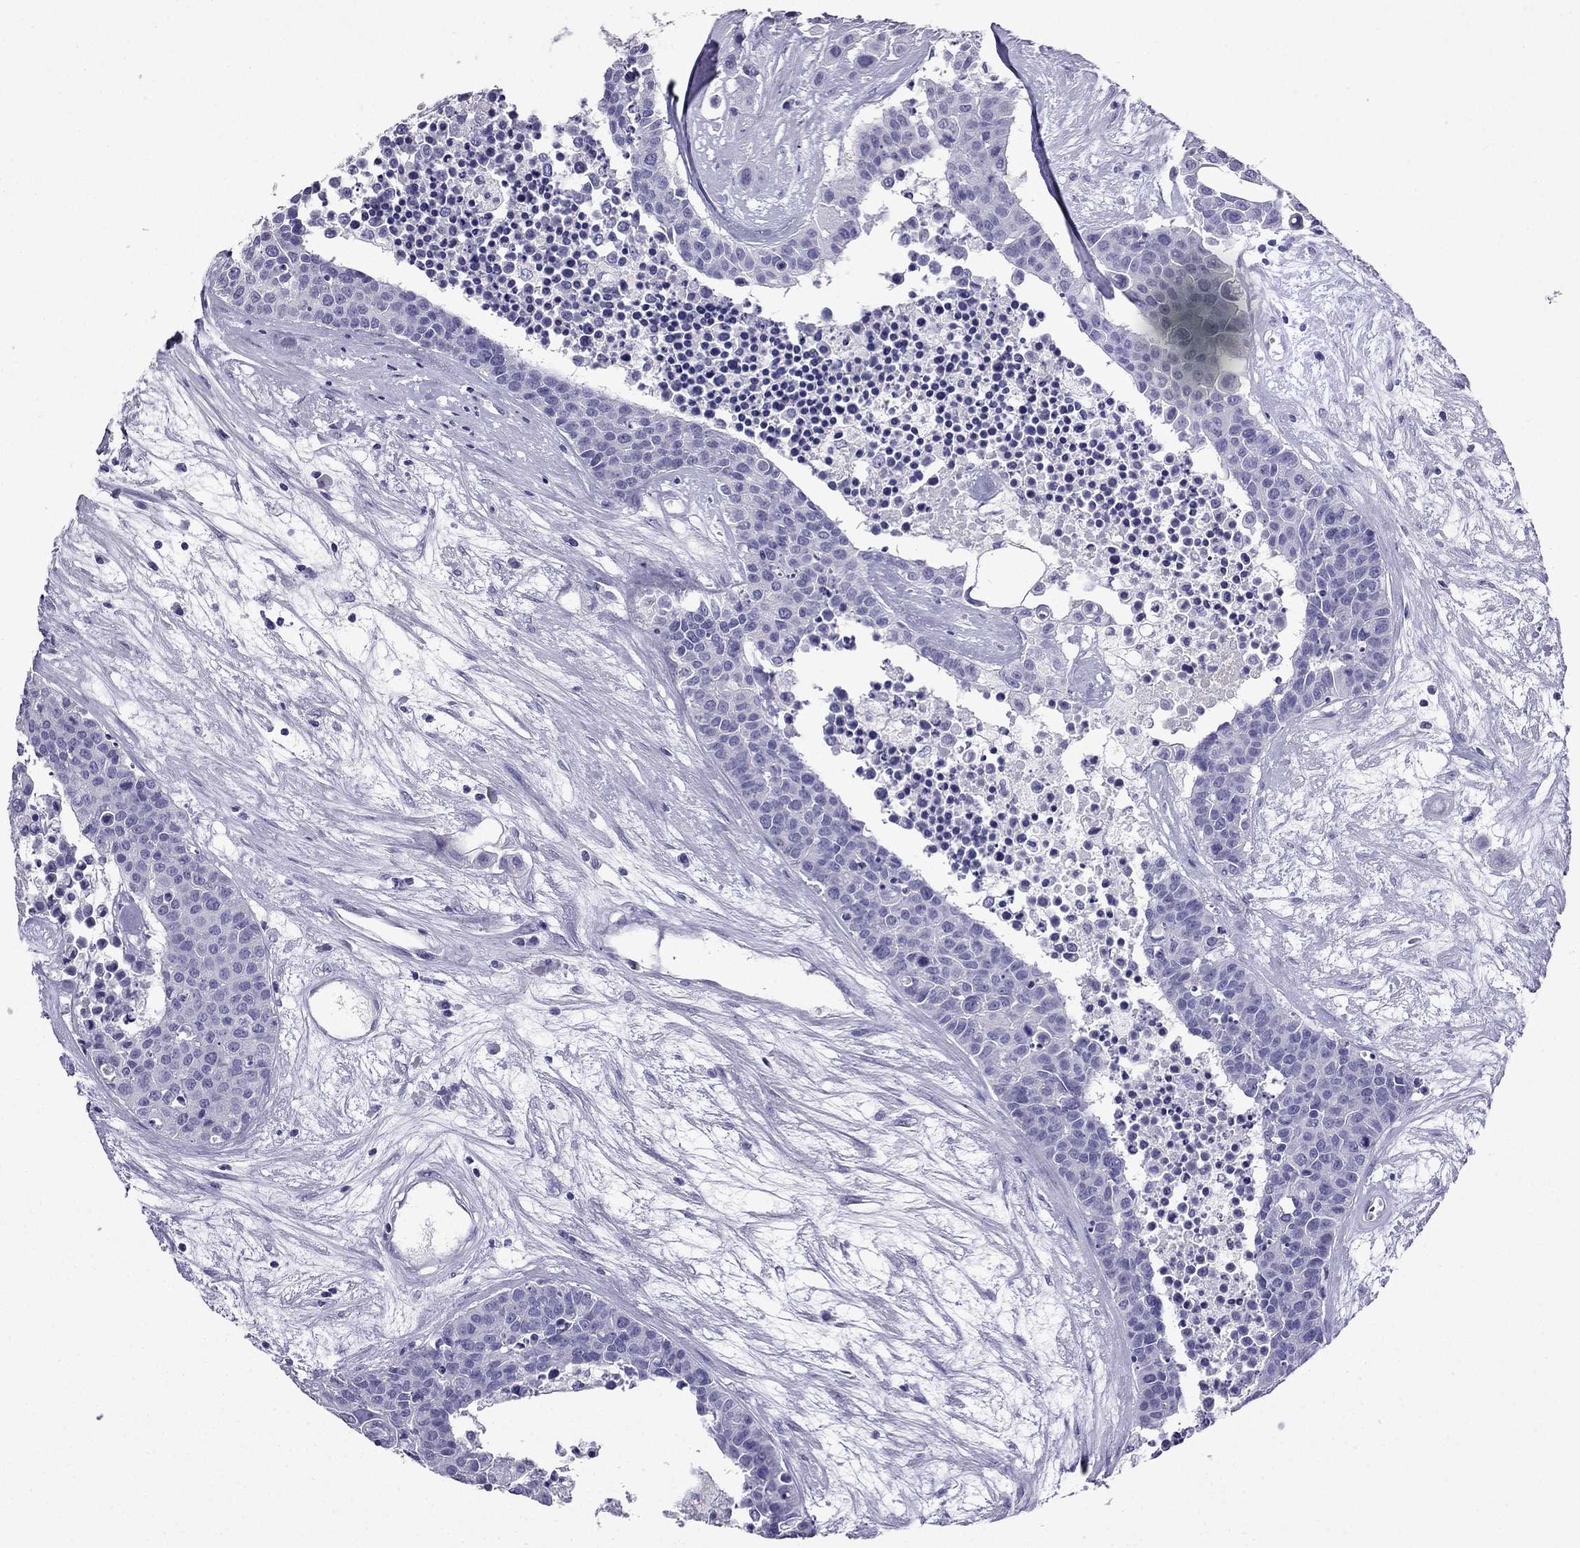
{"staining": {"intensity": "negative", "quantity": "none", "location": "none"}, "tissue": "carcinoid", "cell_type": "Tumor cells", "image_type": "cancer", "snomed": [{"axis": "morphology", "description": "Carcinoid, malignant, NOS"}, {"axis": "topography", "description": "Colon"}], "caption": "Tumor cells show no significant protein staining in carcinoid.", "gene": "CDHR4", "patient": {"sex": "male", "age": 81}}